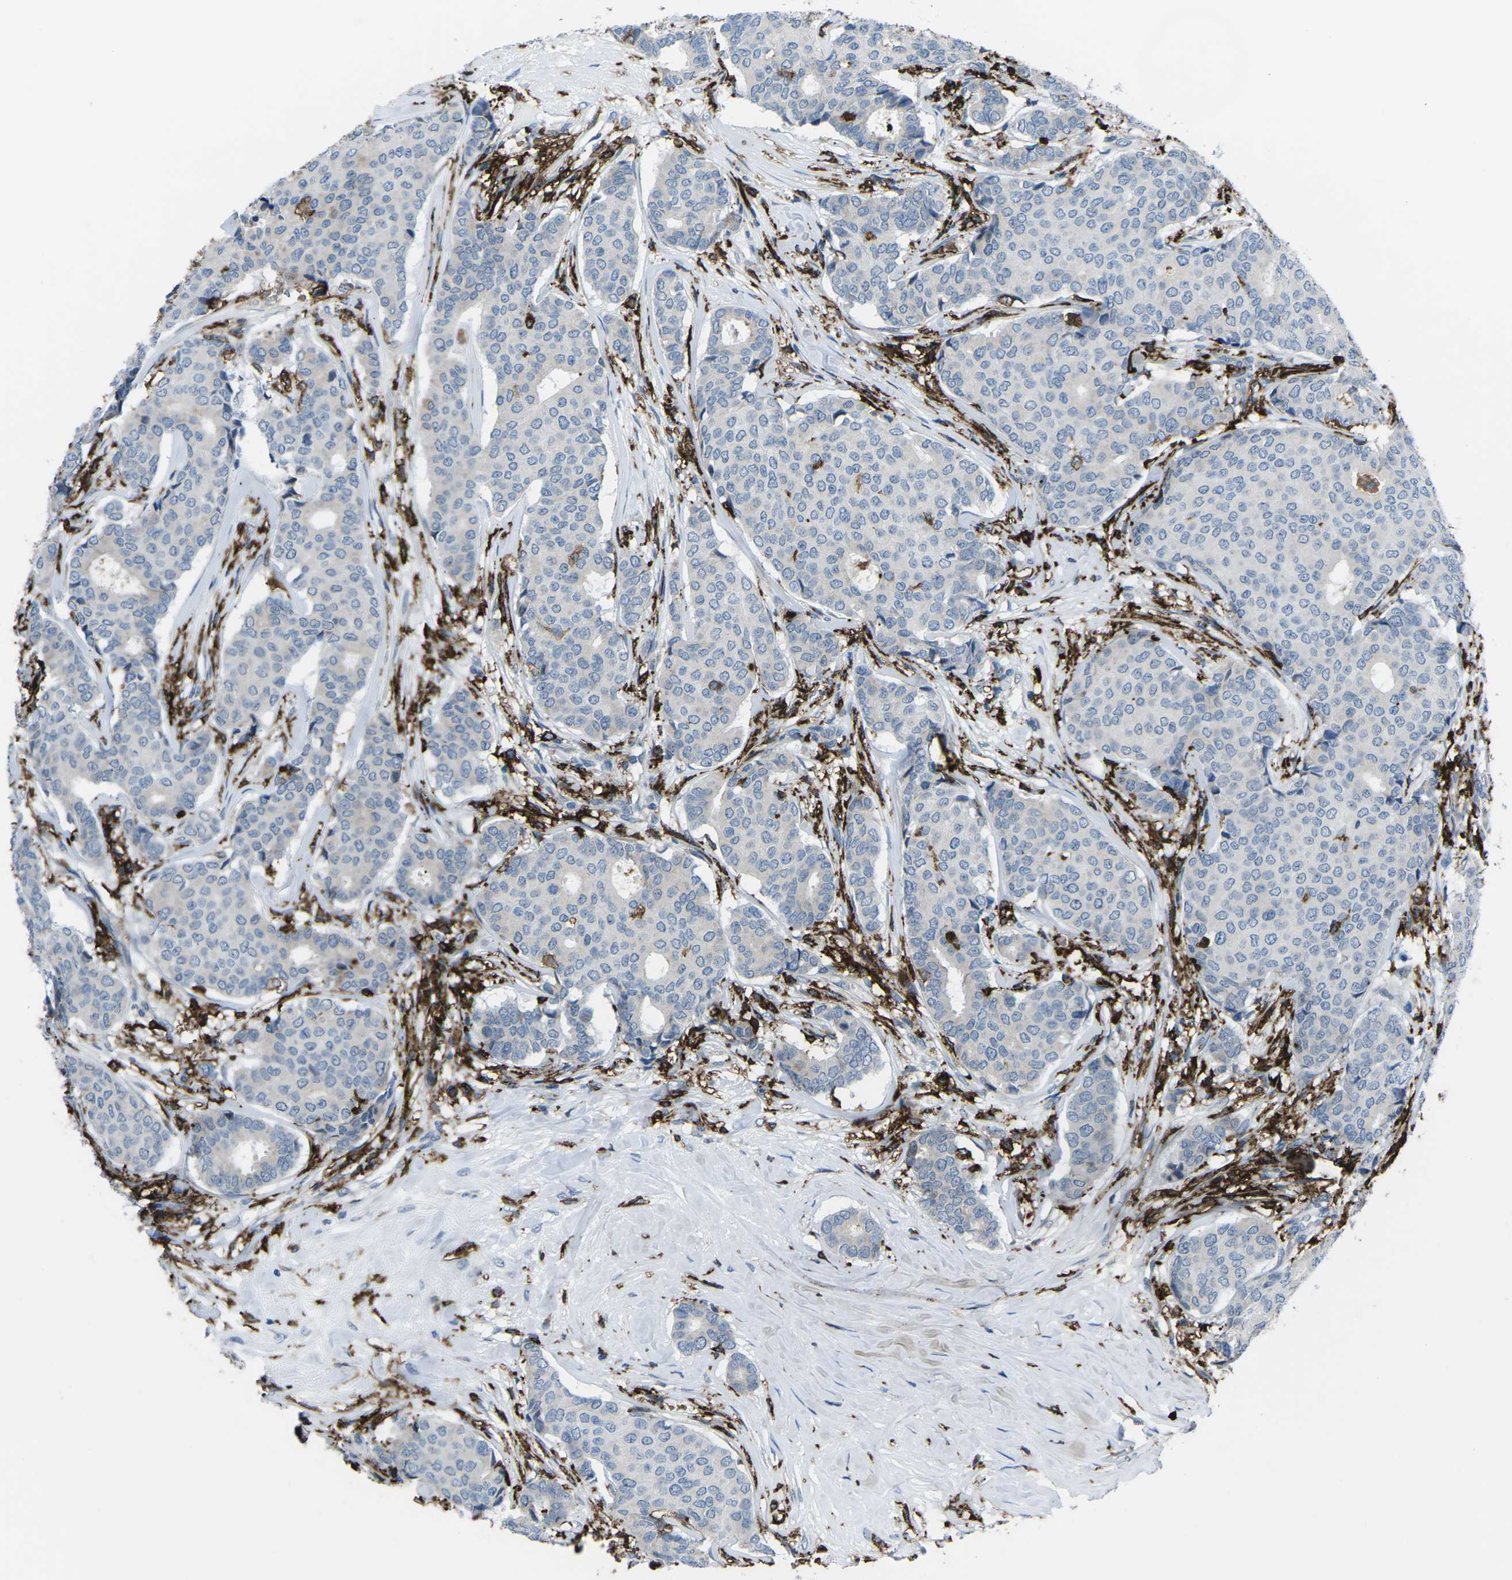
{"staining": {"intensity": "negative", "quantity": "none", "location": "none"}, "tissue": "breast cancer", "cell_type": "Tumor cells", "image_type": "cancer", "snomed": [{"axis": "morphology", "description": "Duct carcinoma"}, {"axis": "topography", "description": "Breast"}], "caption": "Photomicrograph shows no significant protein expression in tumor cells of breast cancer.", "gene": "PTPN1", "patient": {"sex": "female", "age": 75}}